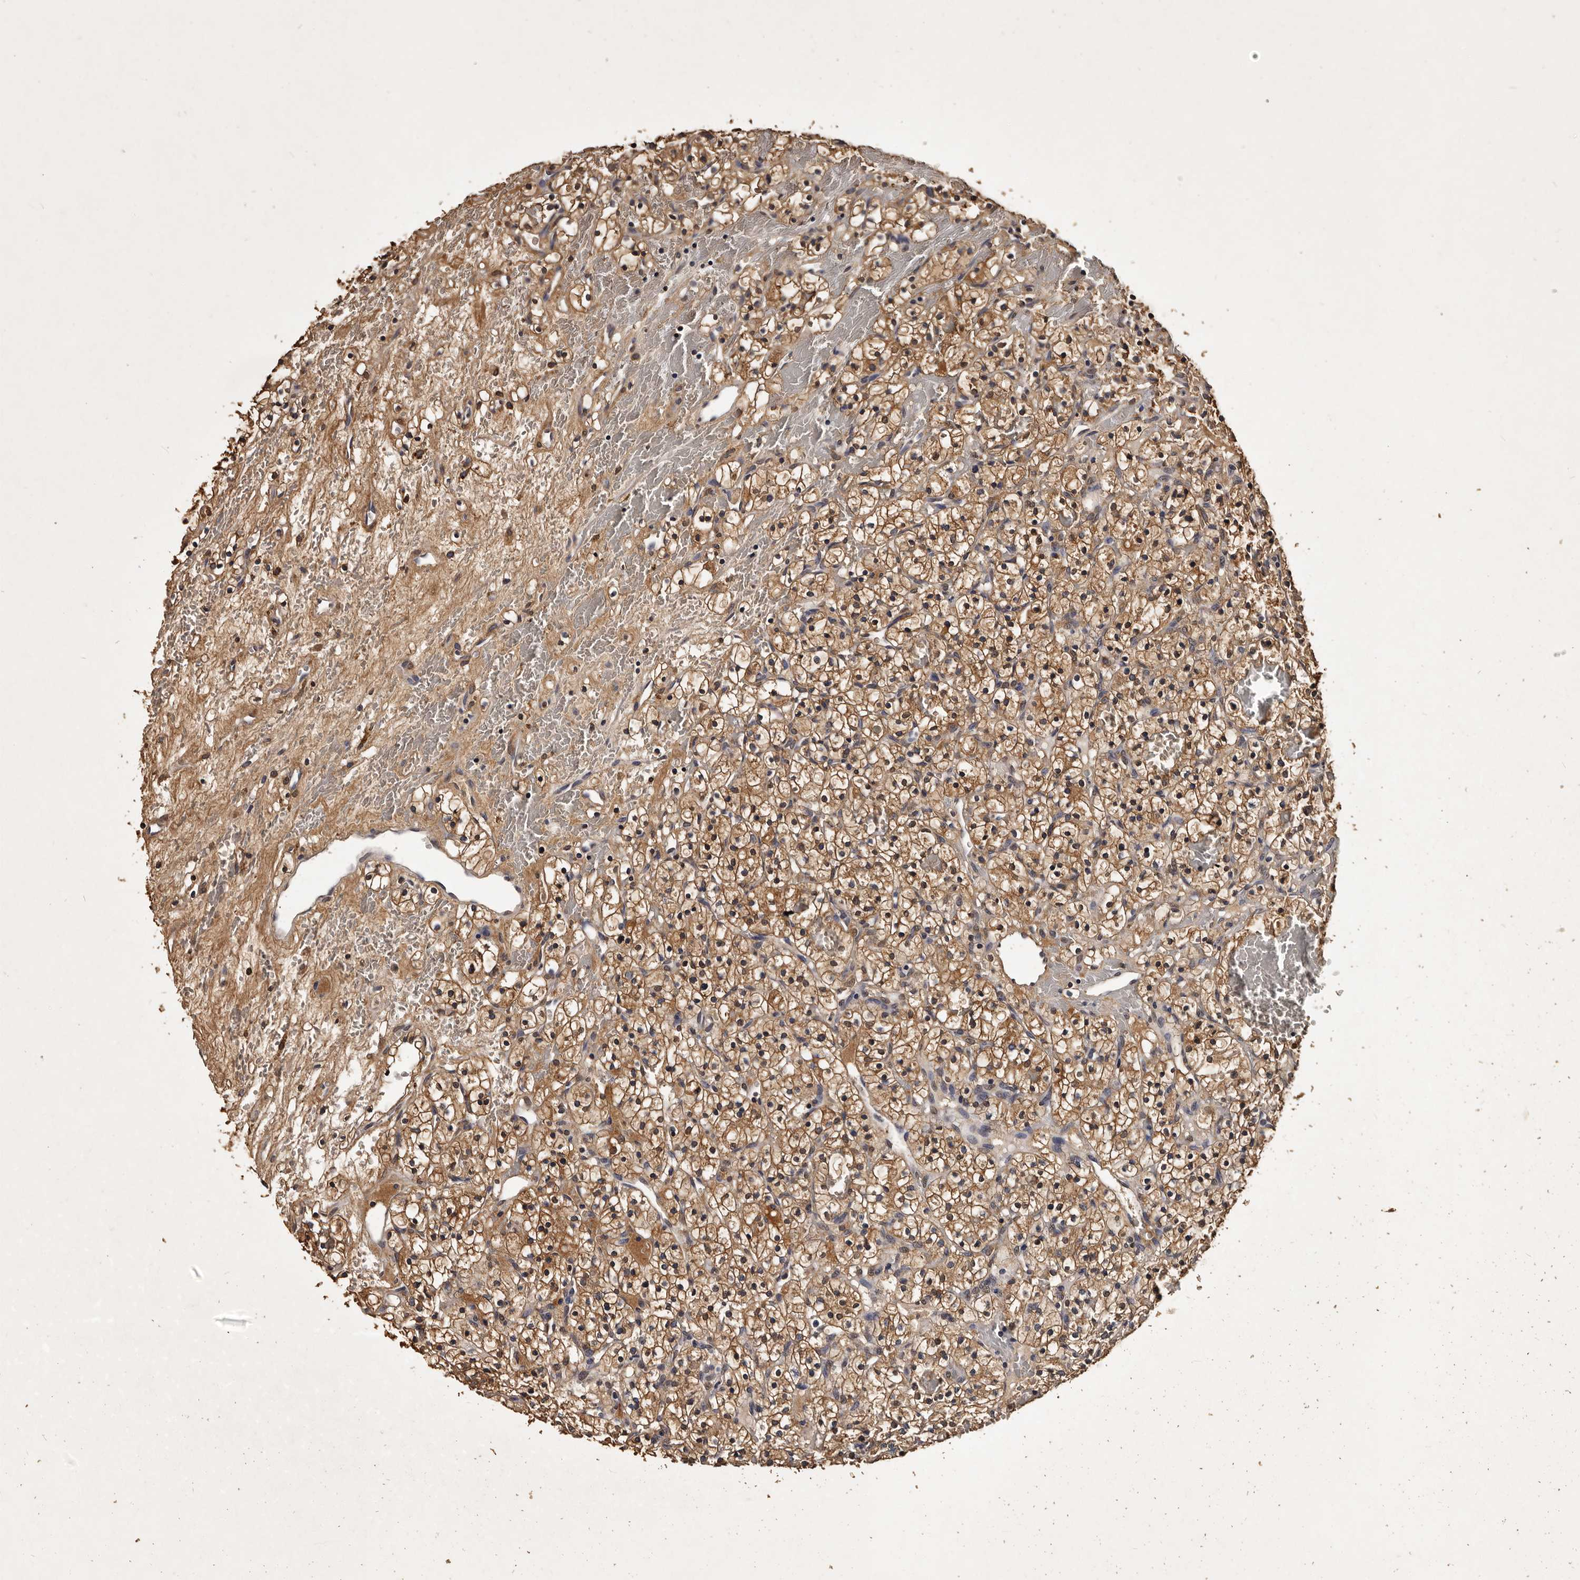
{"staining": {"intensity": "moderate", "quantity": ">75%", "location": "cytoplasmic/membranous"}, "tissue": "renal cancer", "cell_type": "Tumor cells", "image_type": "cancer", "snomed": [{"axis": "morphology", "description": "Adenocarcinoma, NOS"}, {"axis": "topography", "description": "Kidney"}], "caption": "Immunohistochemistry (IHC) image of neoplastic tissue: human renal adenocarcinoma stained using immunohistochemistry (IHC) demonstrates medium levels of moderate protein expression localized specifically in the cytoplasmic/membranous of tumor cells, appearing as a cytoplasmic/membranous brown color.", "gene": "PARS2", "patient": {"sex": "female", "age": 57}}